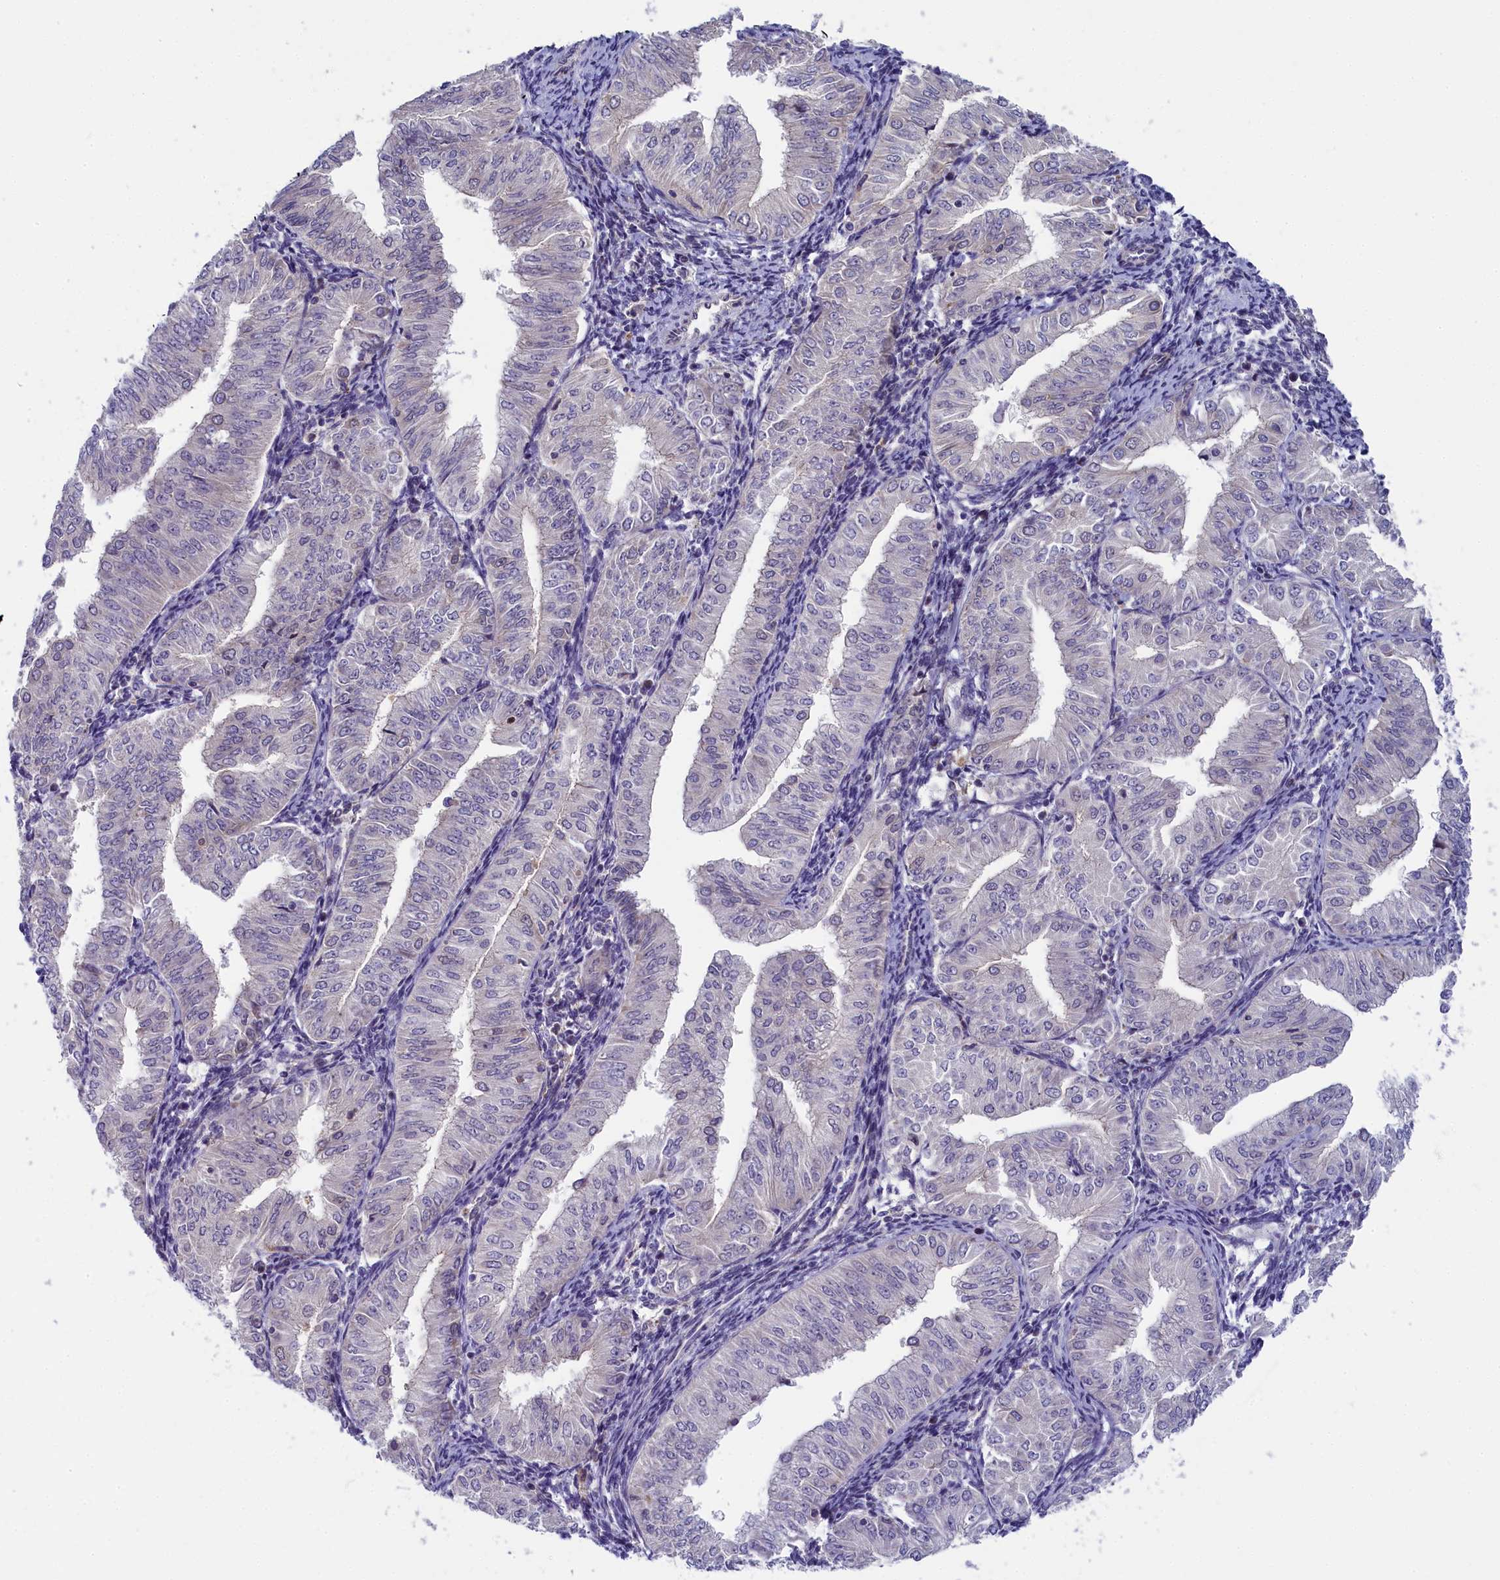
{"staining": {"intensity": "negative", "quantity": "none", "location": "none"}, "tissue": "endometrial cancer", "cell_type": "Tumor cells", "image_type": "cancer", "snomed": [{"axis": "morphology", "description": "Normal tissue, NOS"}, {"axis": "morphology", "description": "Adenocarcinoma, NOS"}, {"axis": "topography", "description": "Endometrium"}], "caption": "An image of endometrial cancer (adenocarcinoma) stained for a protein exhibits no brown staining in tumor cells.", "gene": "CCL23", "patient": {"sex": "female", "age": 53}}